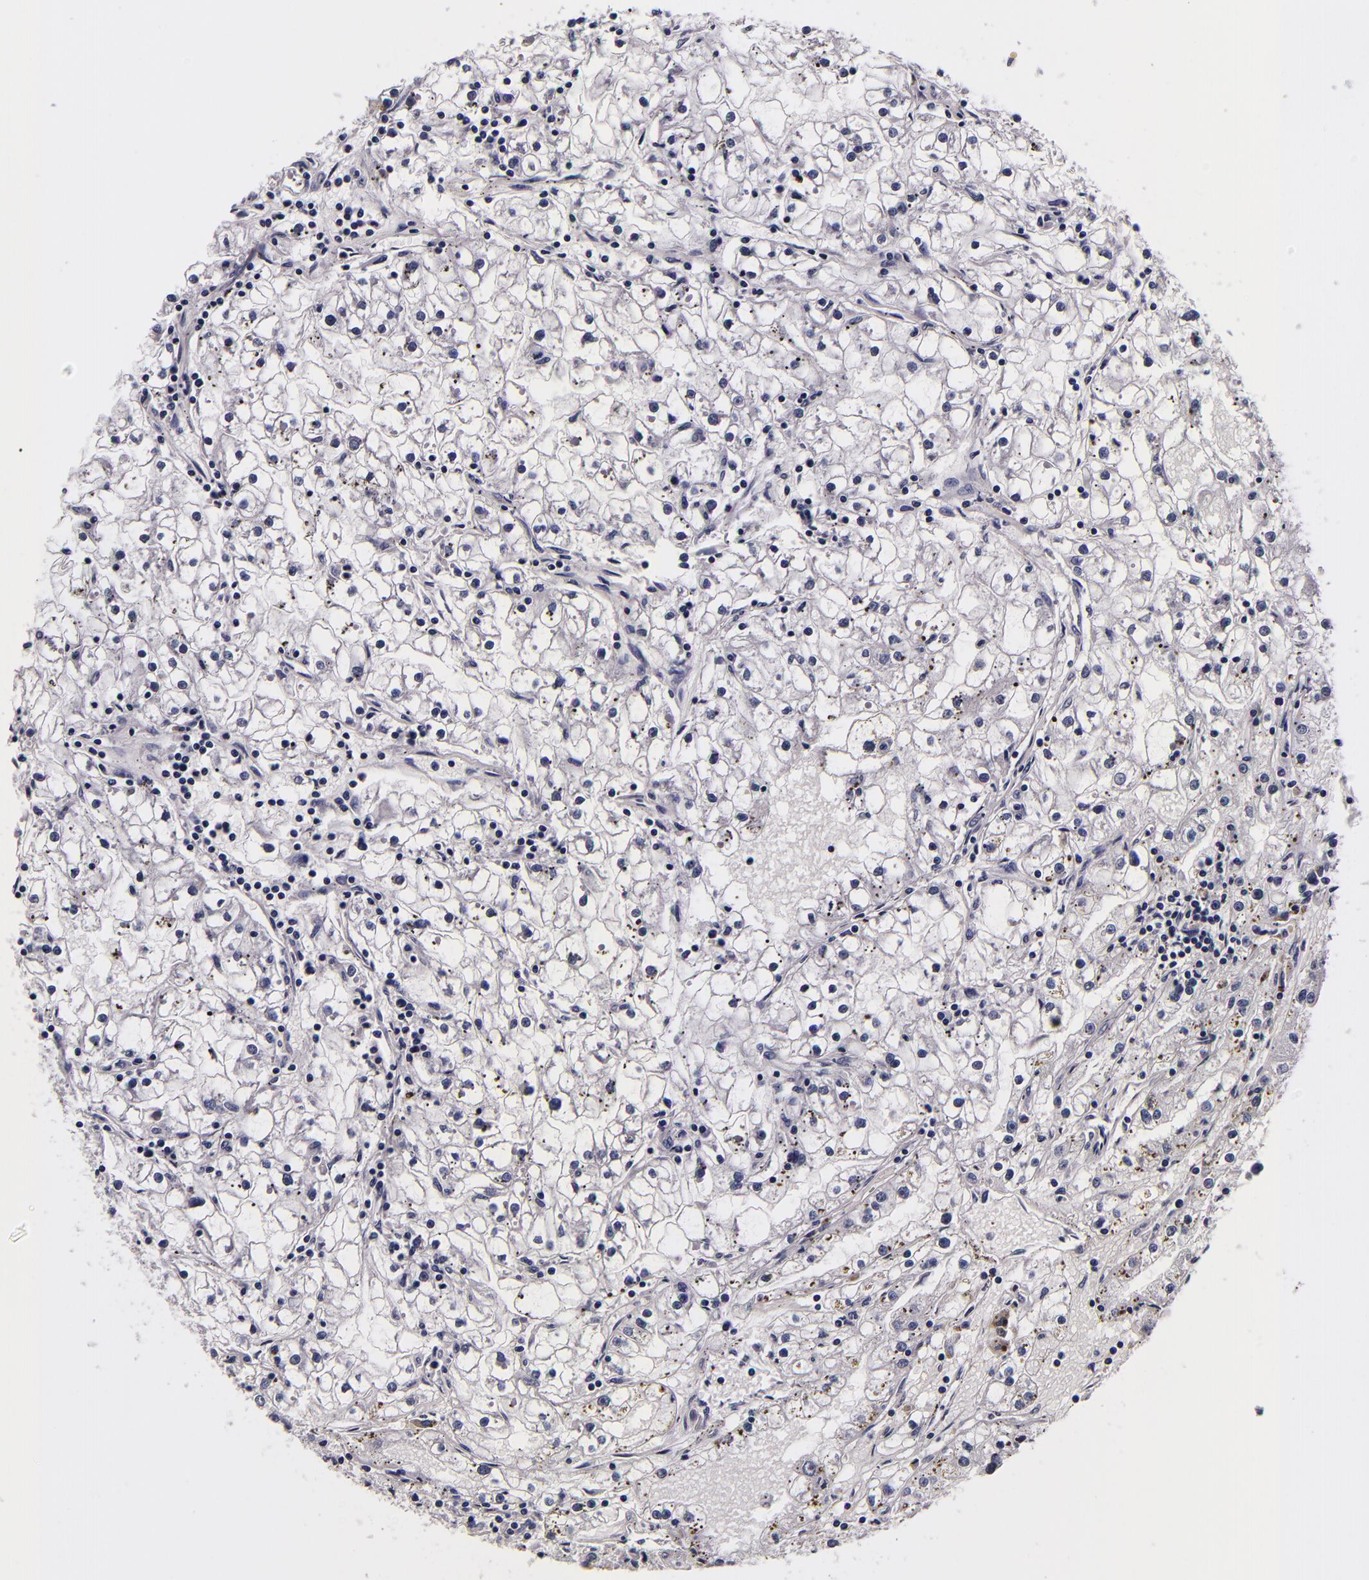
{"staining": {"intensity": "negative", "quantity": "none", "location": "none"}, "tissue": "renal cancer", "cell_type": "Tumor cells", "image_type": "cancer", "snomed": [{"axis": "morphology", "description": "Adenocarcinoma, NOS"}, {"axis": "topography", "description": "Kidney"}], "caption": "DAB (3,3'-diaminobenzidine) immunohistochemical staining of human adenocarcinoma (renal) exhibits no significant positivity in tumor cells.", "gene": "FBN1", "patient": {"sex": "male", "age": 56}}